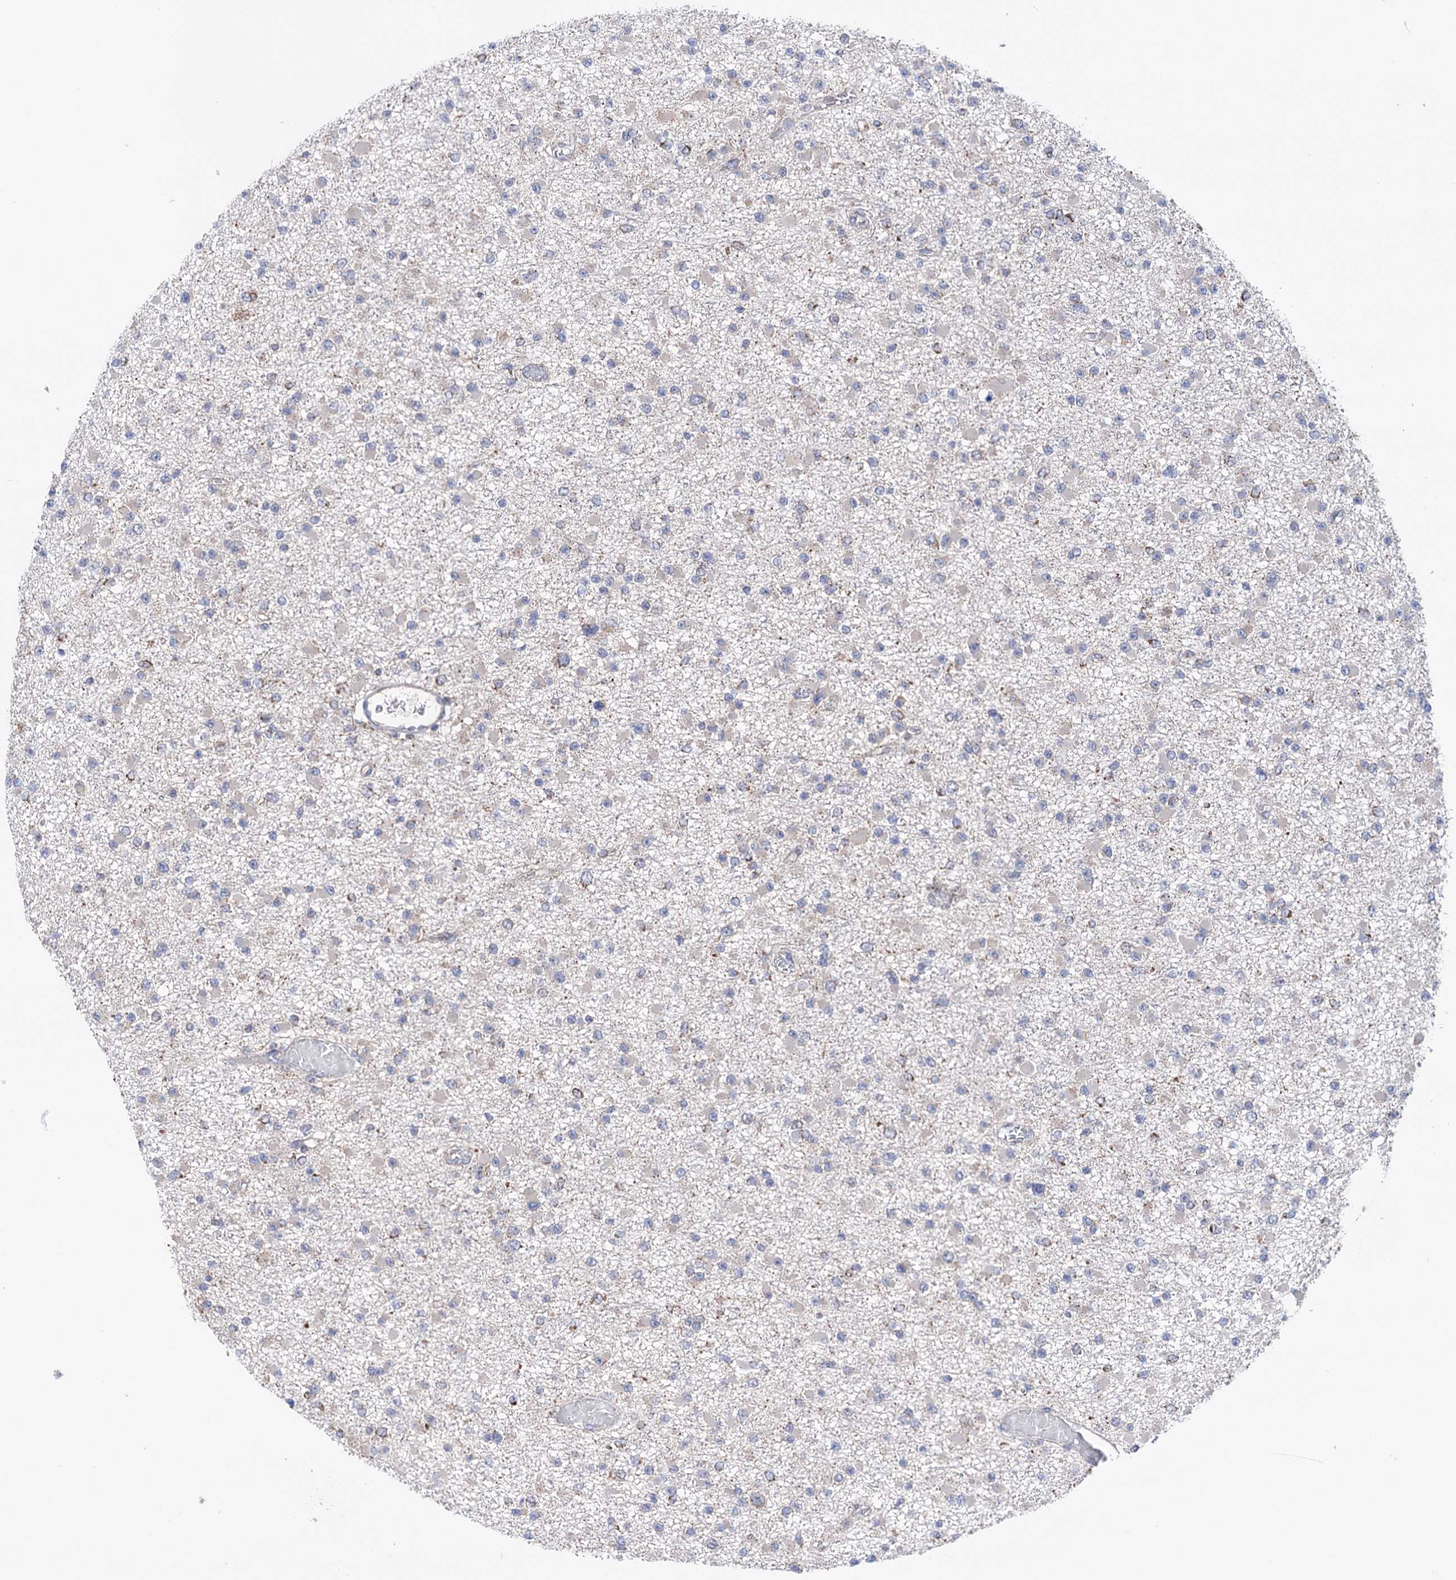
{"staining": {"intensity": "negative", "quantity": "none", "location": "none"}, "tissue": "glioma", "cell_type": "Tumor cells", "image_type": "cancer", "snomed": [{"axis": "morphology", "description": "Glioma, malignant, Low grade"}, {"axis": "topography", "description": "Brain"}], "caption": "Glioma stained for a protein using immunohistochemistry reveals no staining tumor cells.", "gene": "SUCLA2", "patient": {"sex": "female", "age": 22}}